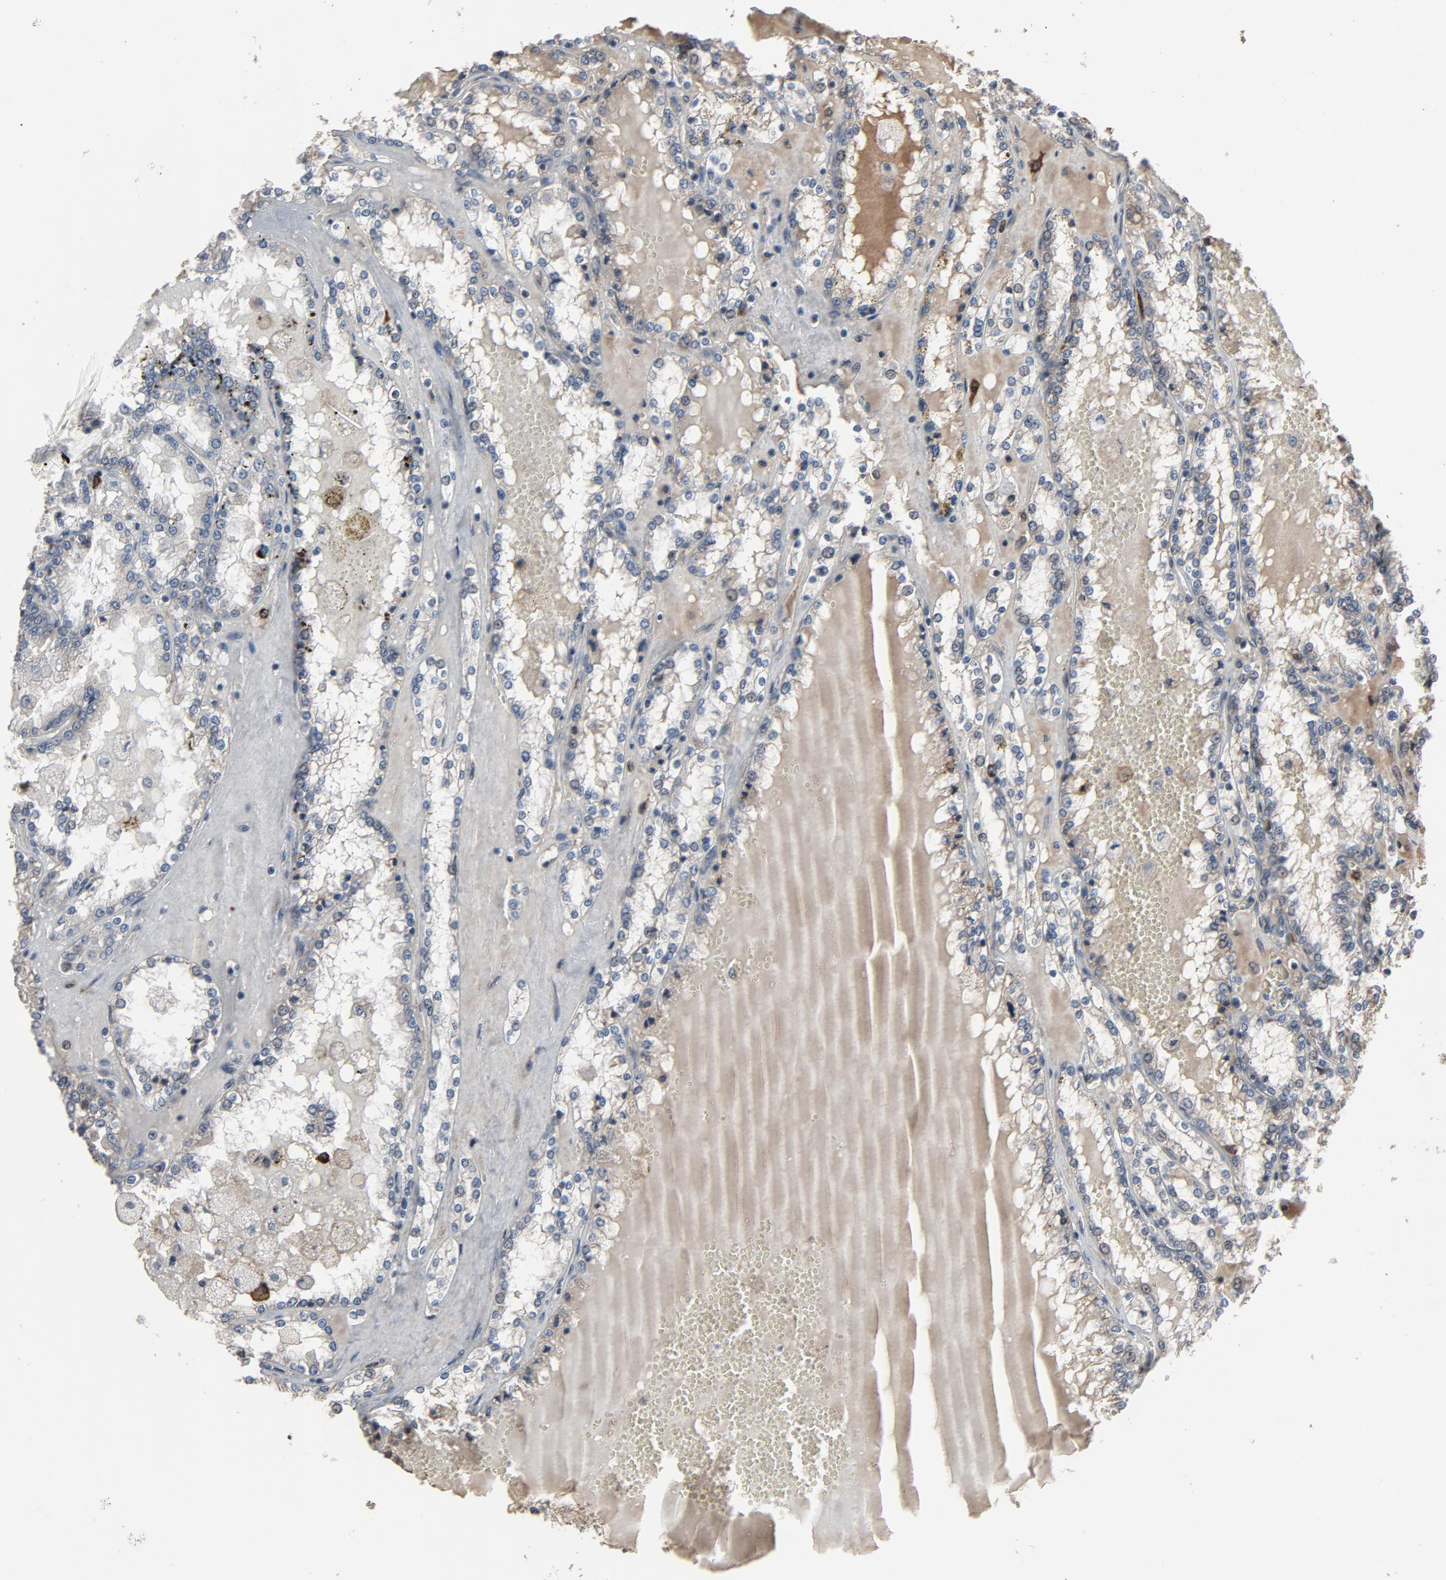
{"staining": {"intensity": "negative", "quantity": "none", "location": "none"}, "tissue": "renal cancer", "cell_type": "Tumor cells", "image_type": "cancer", "snomed": [{"axis": "morphology", "description": "Adenocarcinoma, NOS"}, {"axis": "topography", "description": "Kidney"}], "caption": "Renal cancer stained for a protein using IHC displays no positivity tumor cells.", "gene": "PDZD4", "patient": {"sex": "female", "age": 56}}